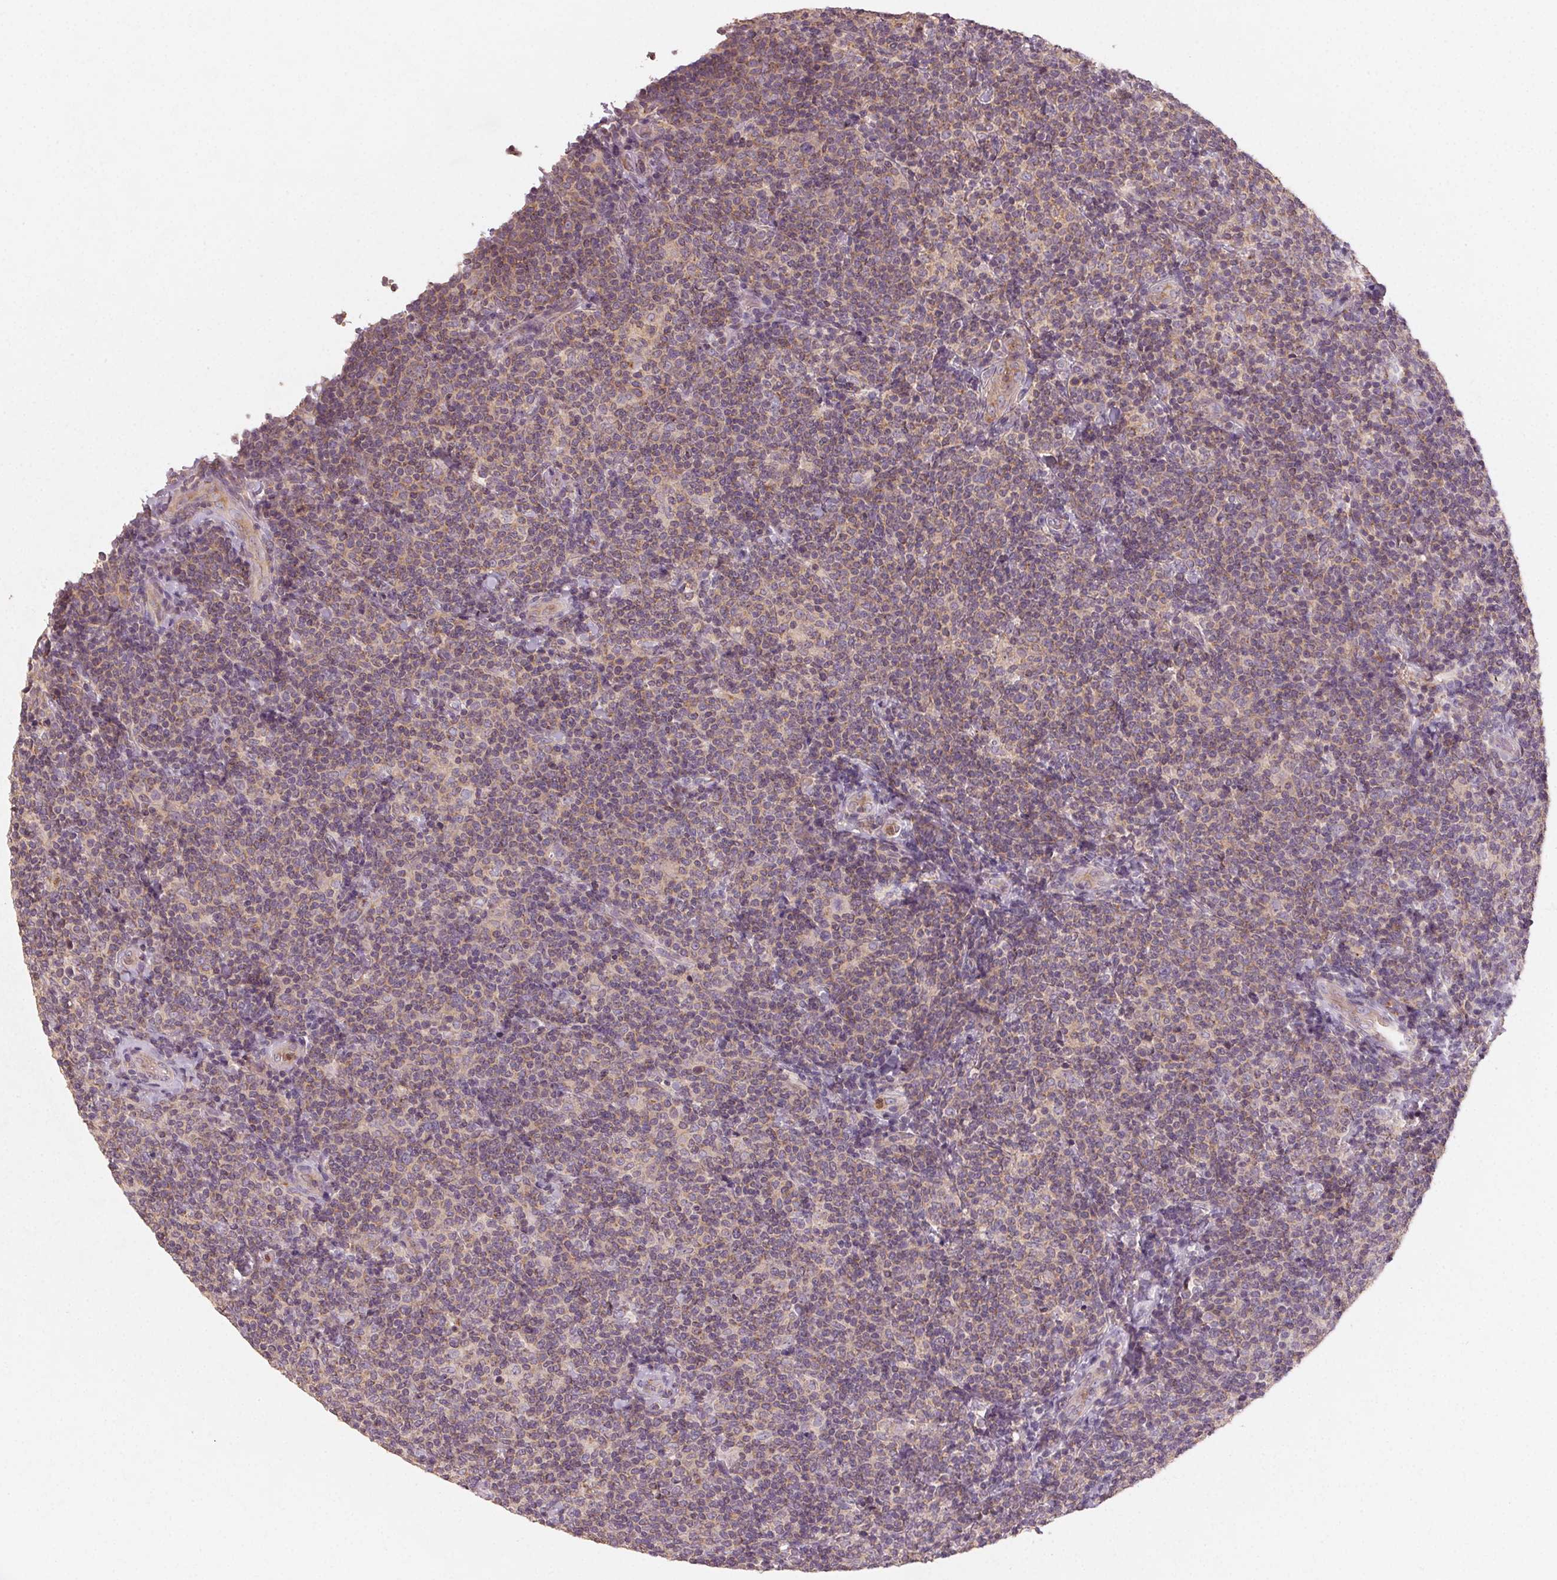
{"staining": {"intensity": "weak", "quantity": ">75%", "location": "cytoplasmic/membranous"}, "tissue": "lymphoma", "cell_type": "Tumor cells", "image_type": "cancer", "snomed": [{"axis": "morphology", "description": "Malignant lymphoma, non-Hodgkin's type, Low grade"}, {"axis": "topography", "description": "Lymph node"}], "caption": "Weak cytoplasmic/membranous staining is present in approximately >75% of tumor cells in lymphoma. (DAB (3,3'-diaminobenzidine) IHC, brown staining for protein, blue staining for nuclei).", "gene": "AP1S1", "patient": {"sex": "female", "age": 56}}